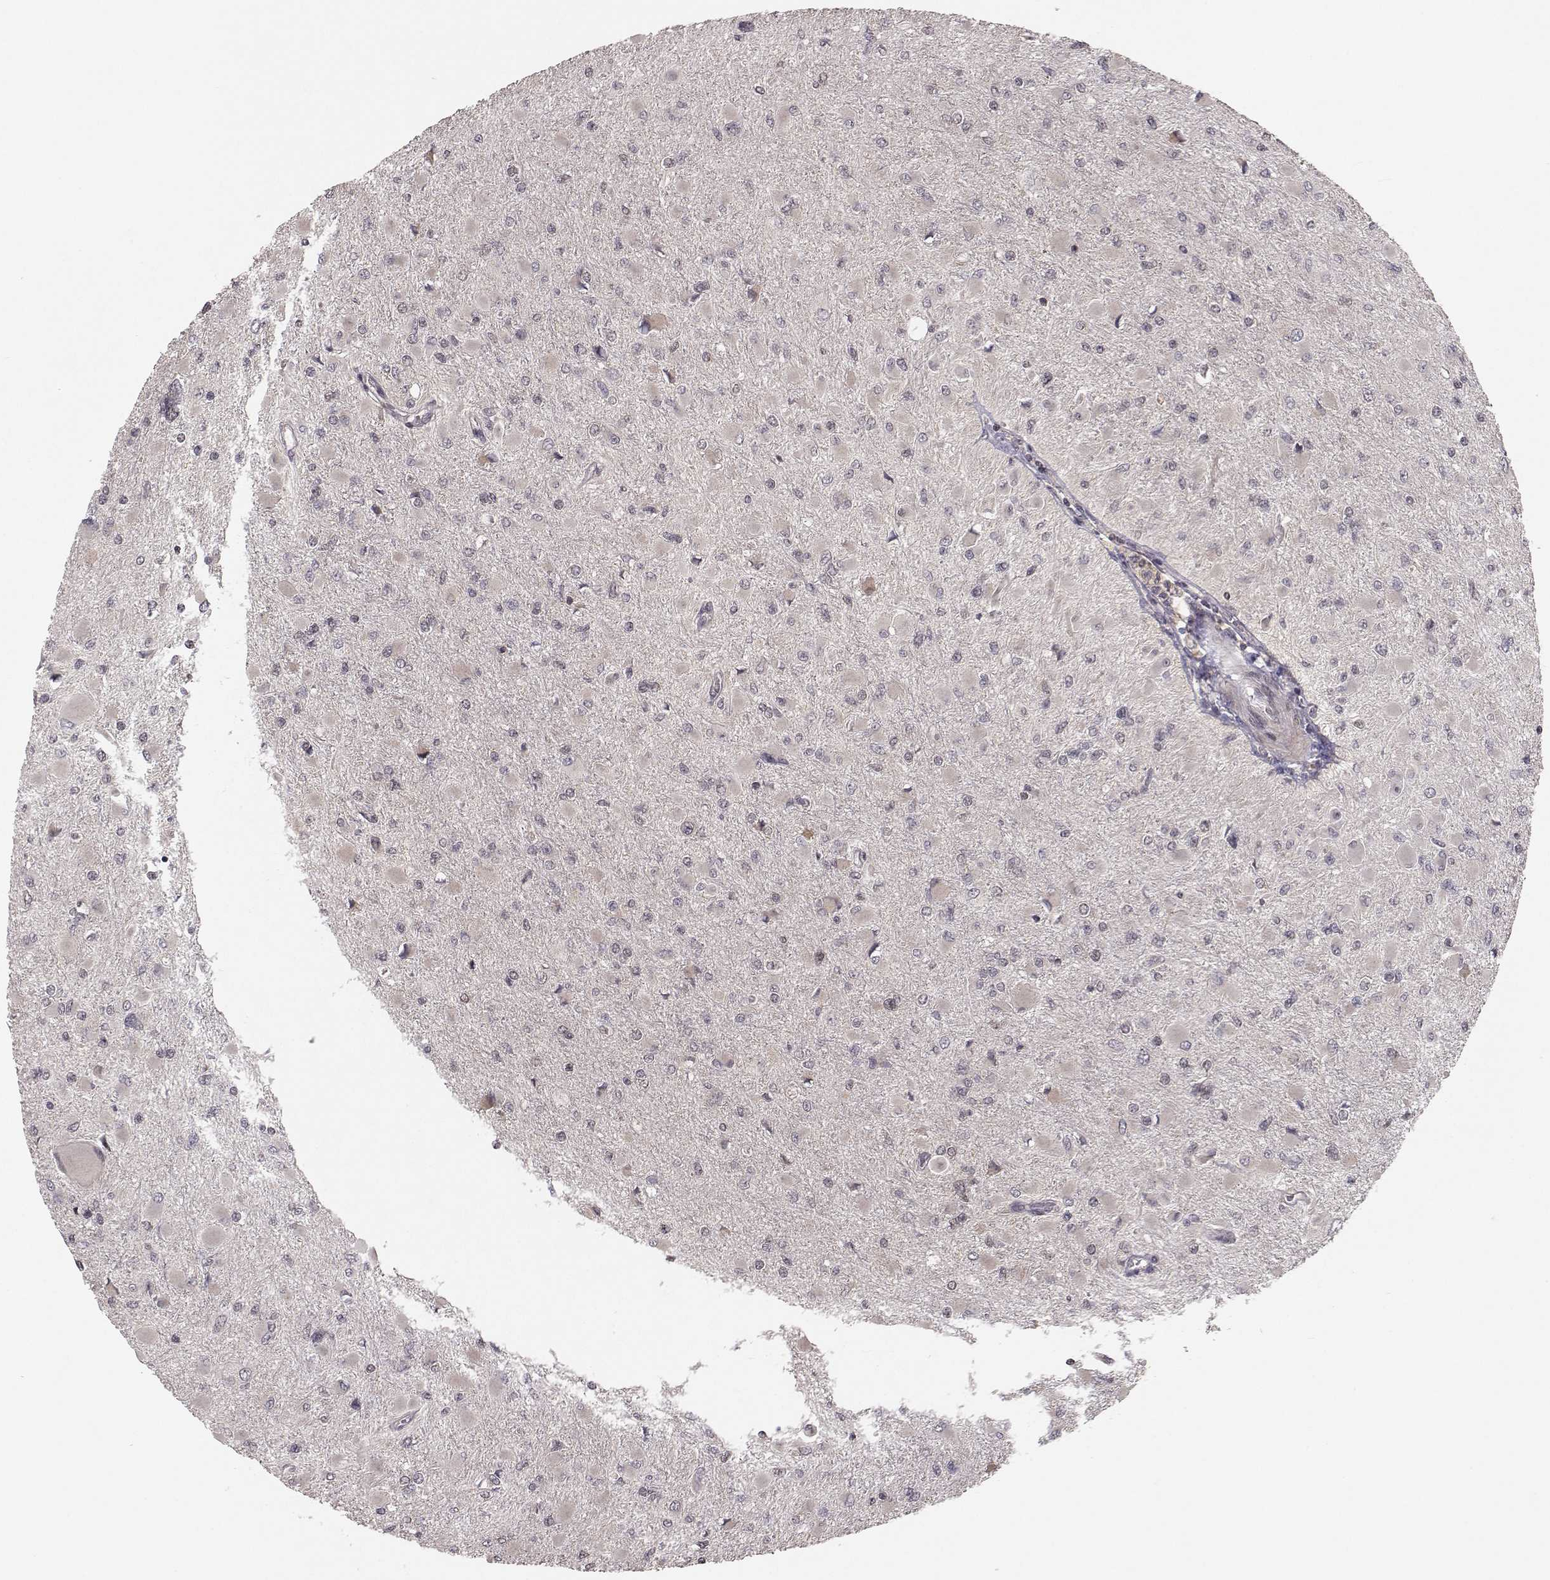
{"staining": {"intensity": "negative", "quantity": "none", "location": "none"}, "tissue": "glioma", "cell_type": "Tumor cells", "image_type": "cancer", "snomed": [{"axis": "morphology", "description": "Glioma, malignant, High grade"}, {"axis": "topography", "description": "Cerebral cortex"}], "caption": "A histopathology image of human glioma is negative for staining in tumor cells.", "gene": "PLEKHG3", "patient": {"sex": "female", "age": 36}}